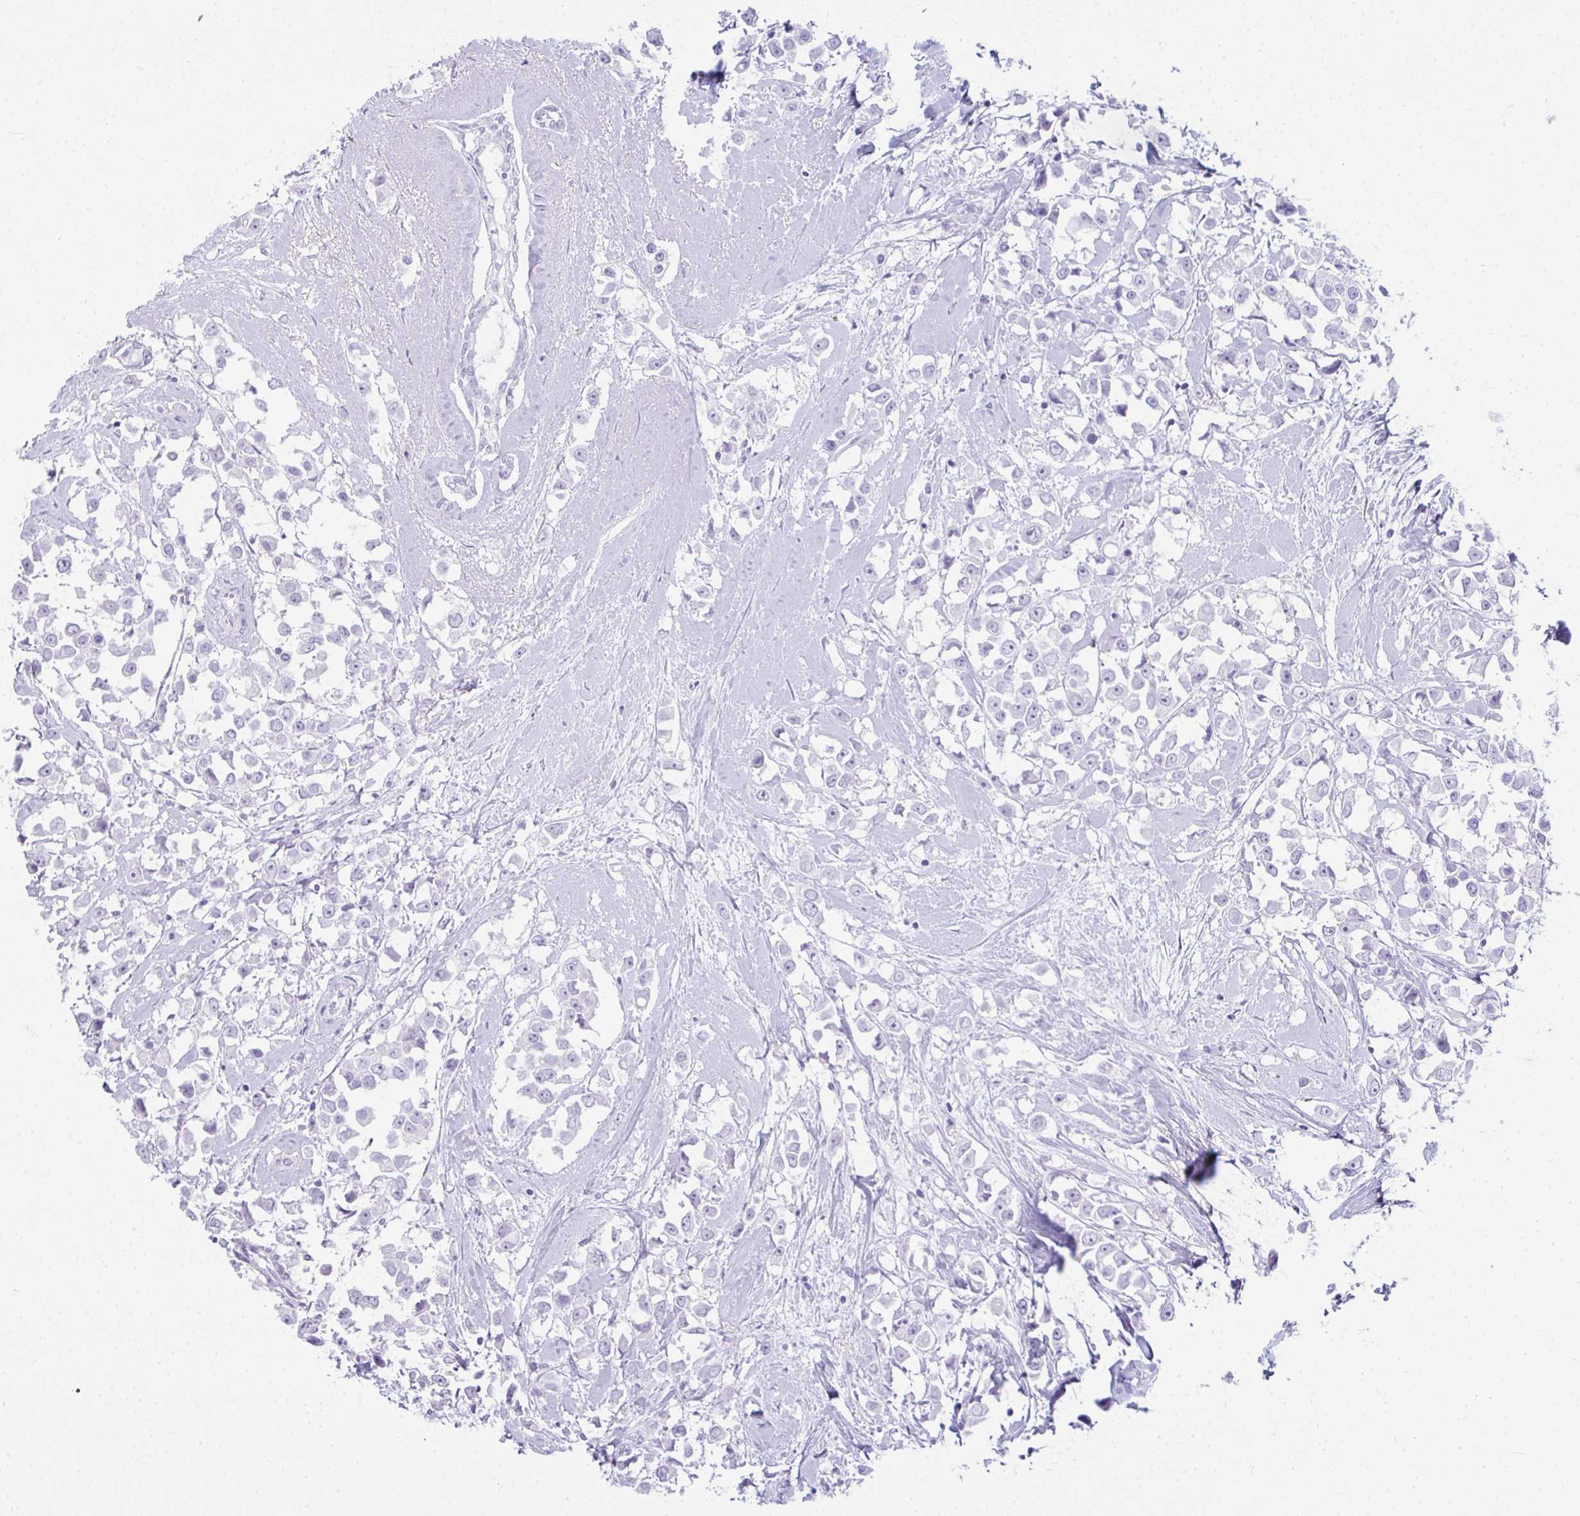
{"staining": {"intensity": "negative", "quantity": "none", "location": "none"}, "tissue": "breast cancer", "cell_type": "Tumor cells", "image_type": "cancer", "snomed": [{"axis": "morphology", "description": "Duct carcinoma"}, {"axis": "topography", "description": "Breast"}], "caption": "Micrograph shows no protein expression in tumor cells of breast cancer tissue. (DAB (3,3'-diaminobenzidine) immunohistochemistry with hematoxylin counter stain).", "gene": "RASL10A", "patient": {"sex": "female", "age": 61}}